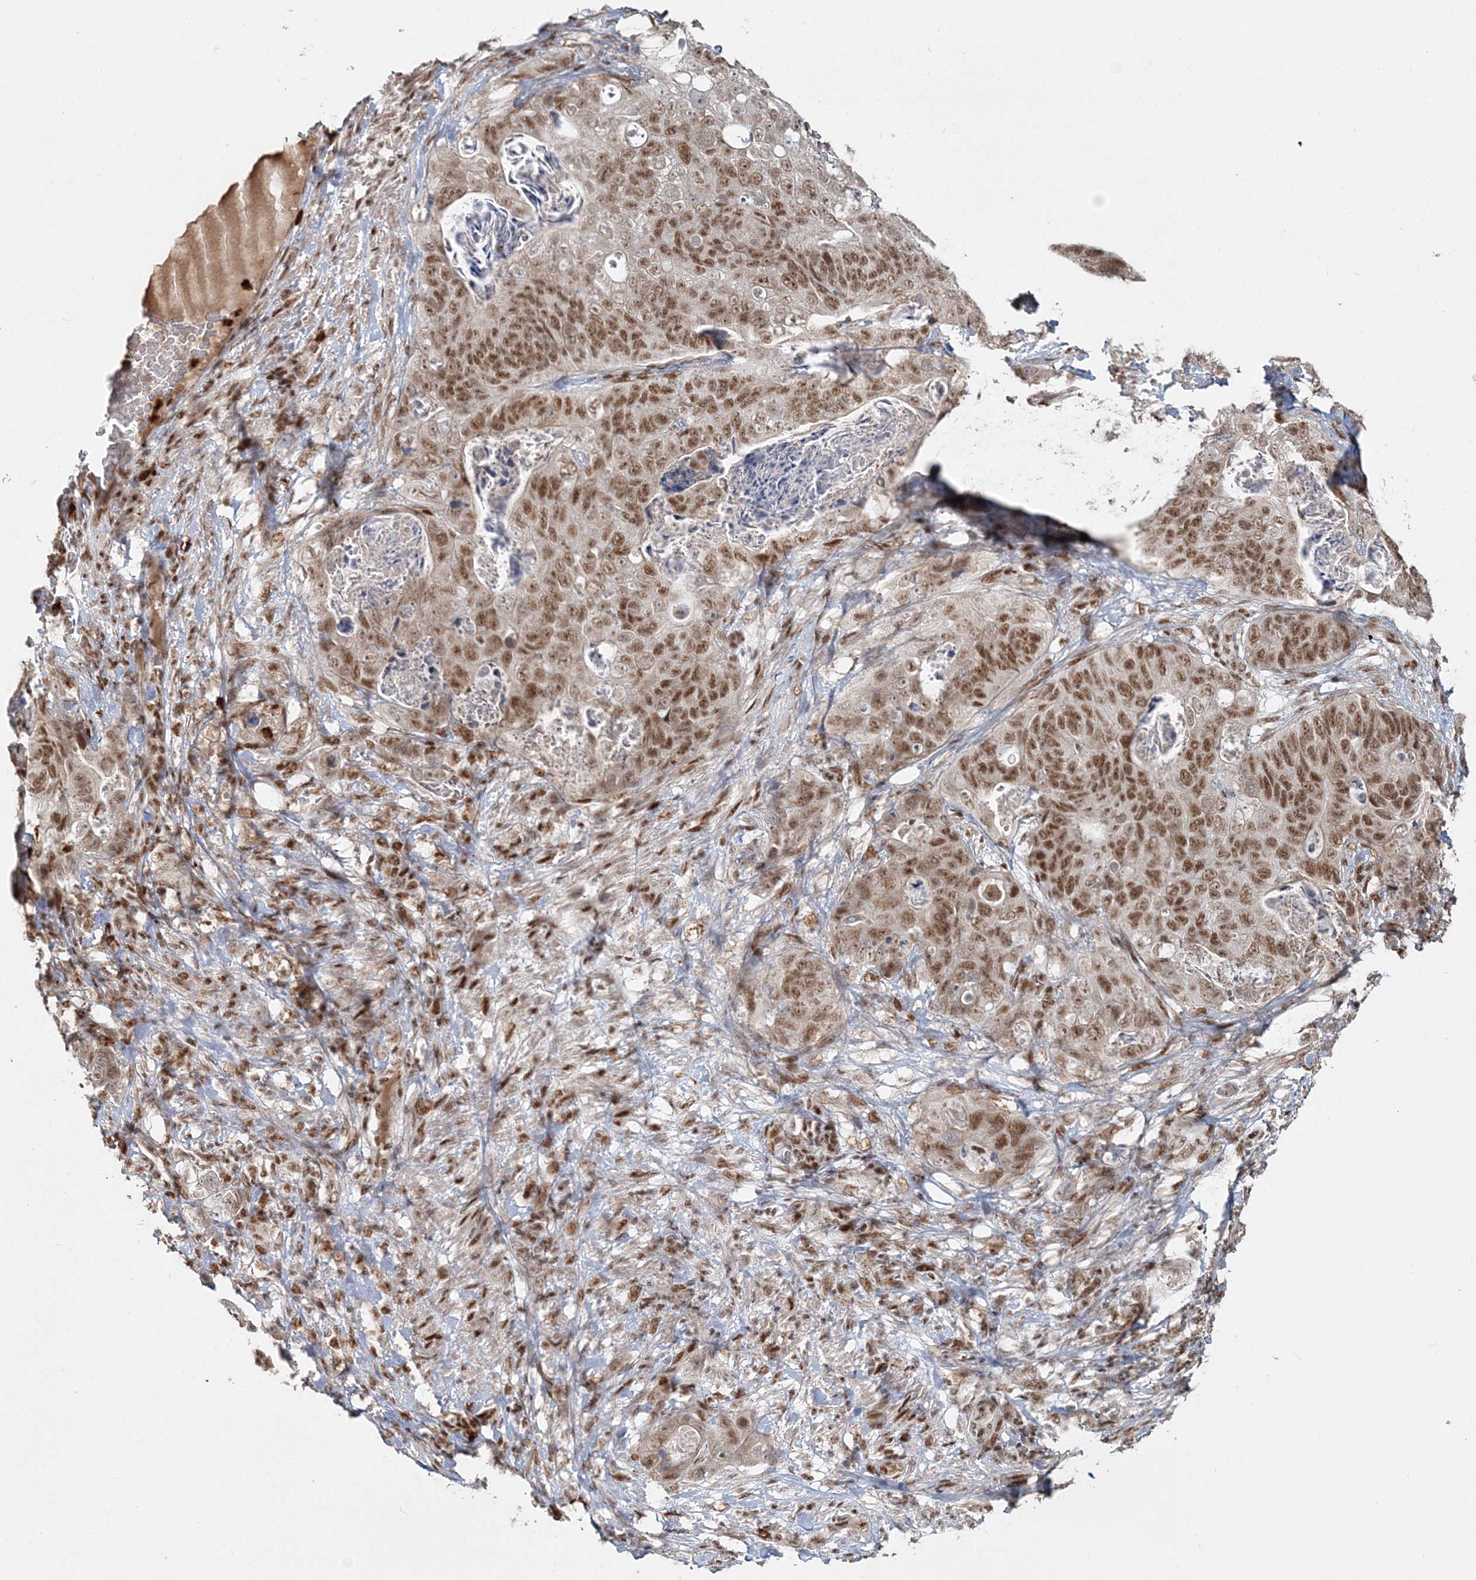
{"staining": {"intensity": "strong", "quantity": ">75%", "location": "nuclear"}, "tissue": "stomach cancer", "cell_type": "Tumor cells", "image_type": "cancer", "snomed": [{"axis": "morphology", "description": "Normal tissue, NOS"}, {"axis": "morphology", "description": "Adenocarcinoma, NOS"}, {"axis": "topography", "description": "Stomach"}], "caption": "Immunohistochemical staining of stomach cancer (adenocarcinoma) exhibits strong nuclear protein positivity in about >75% of tumor cells.", "gene": "QRICH1", "patient": {"sex": "female", "age": 89}}